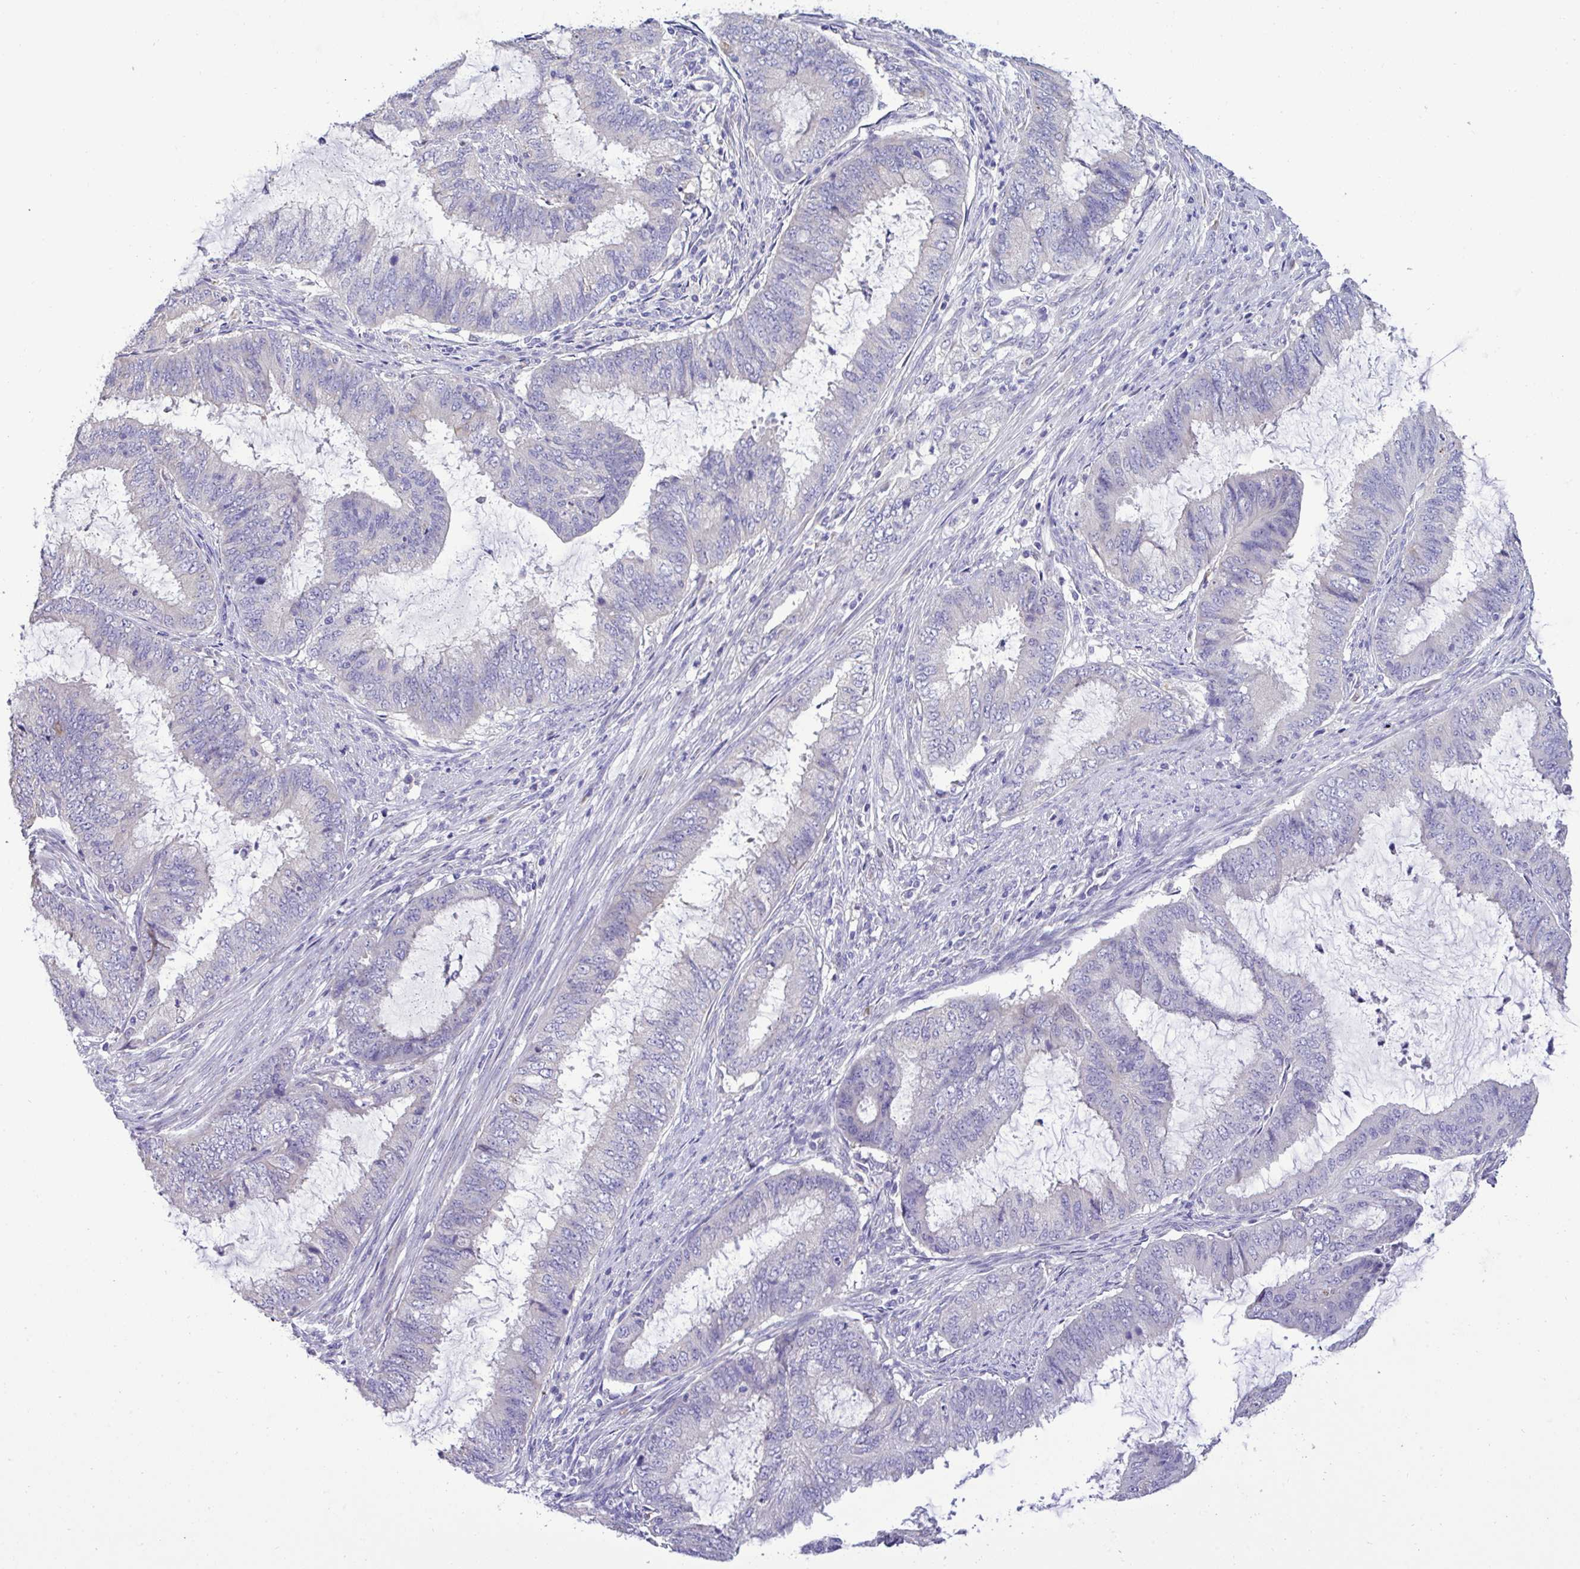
{"staining": {"intensity": "negative", "quantity": "none", "location": "none"}, "tissue": "endometrial cancer", "cell_type": "Tumor cells", "image_type": "cancer", "snomed": [{"axis": "morphology", "description": "Adenocarcinoma, NOS"}, {"axis": "topography", "description": "Endometrium"}], "caption": "The histopathology image exhibits no staining of tumor cells in endometrial adenocarcinoma.", "gene": "ST8SIA2", "patient": {"sex": "female", "age": 51}}